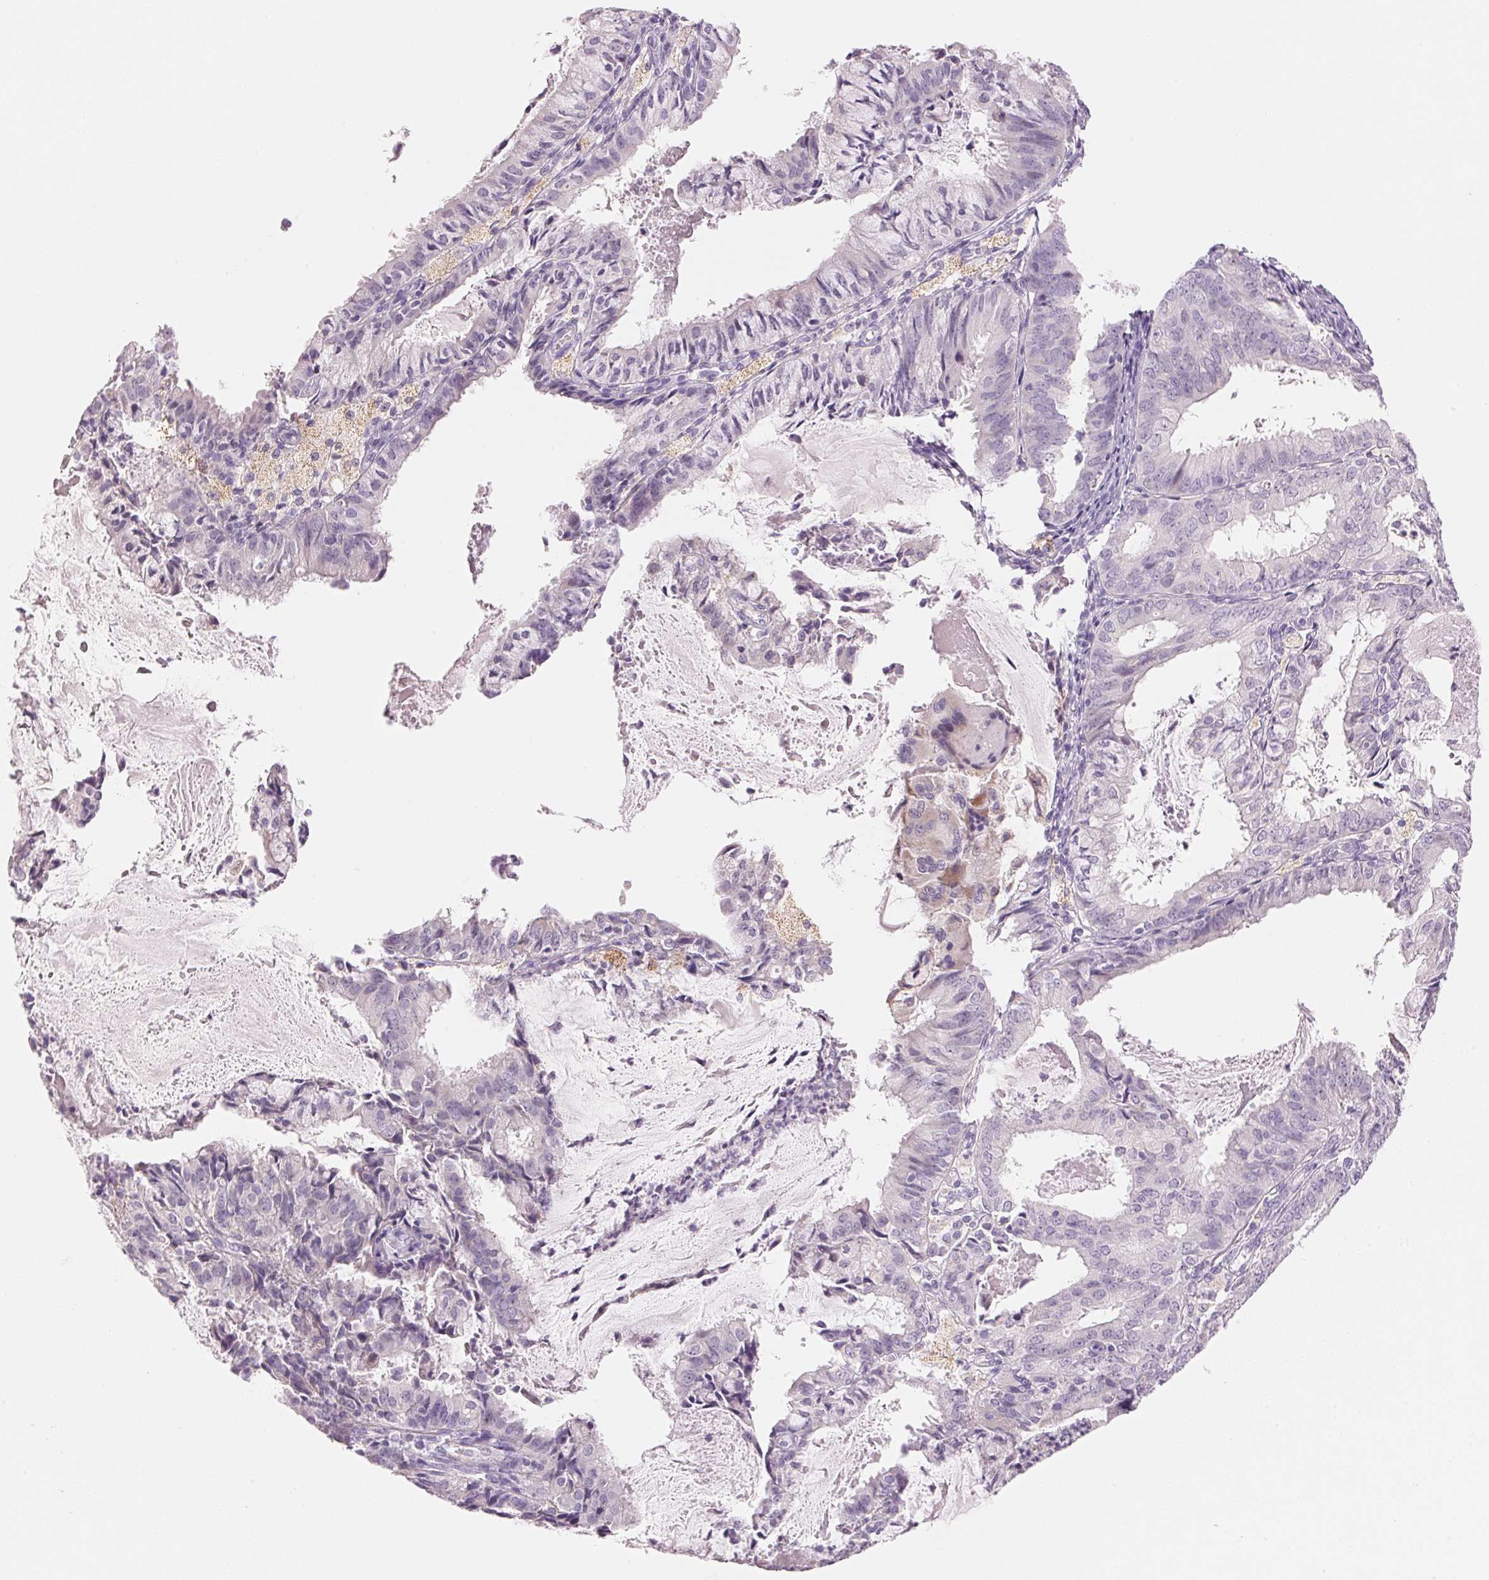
{"staining": {"intensity": "negative", "quantity": "none", "location": "none"}, "tissue": "endometrial cancer", "cell_type": "Tumor cells", "image_type": "cancer", "snomed": [{"axis": "morphology", "description": "Adenocarcinoma, NOS"}, {"axis": "topography", "description": "Endometrium"}], "caption": "Immunohistochemical staining of endometrial cancer (adenocarcinoma) reveals no significant staining in tumor cells.", "gene": "CYP11B1", "patient": {"sex": "female", "age": 57}}